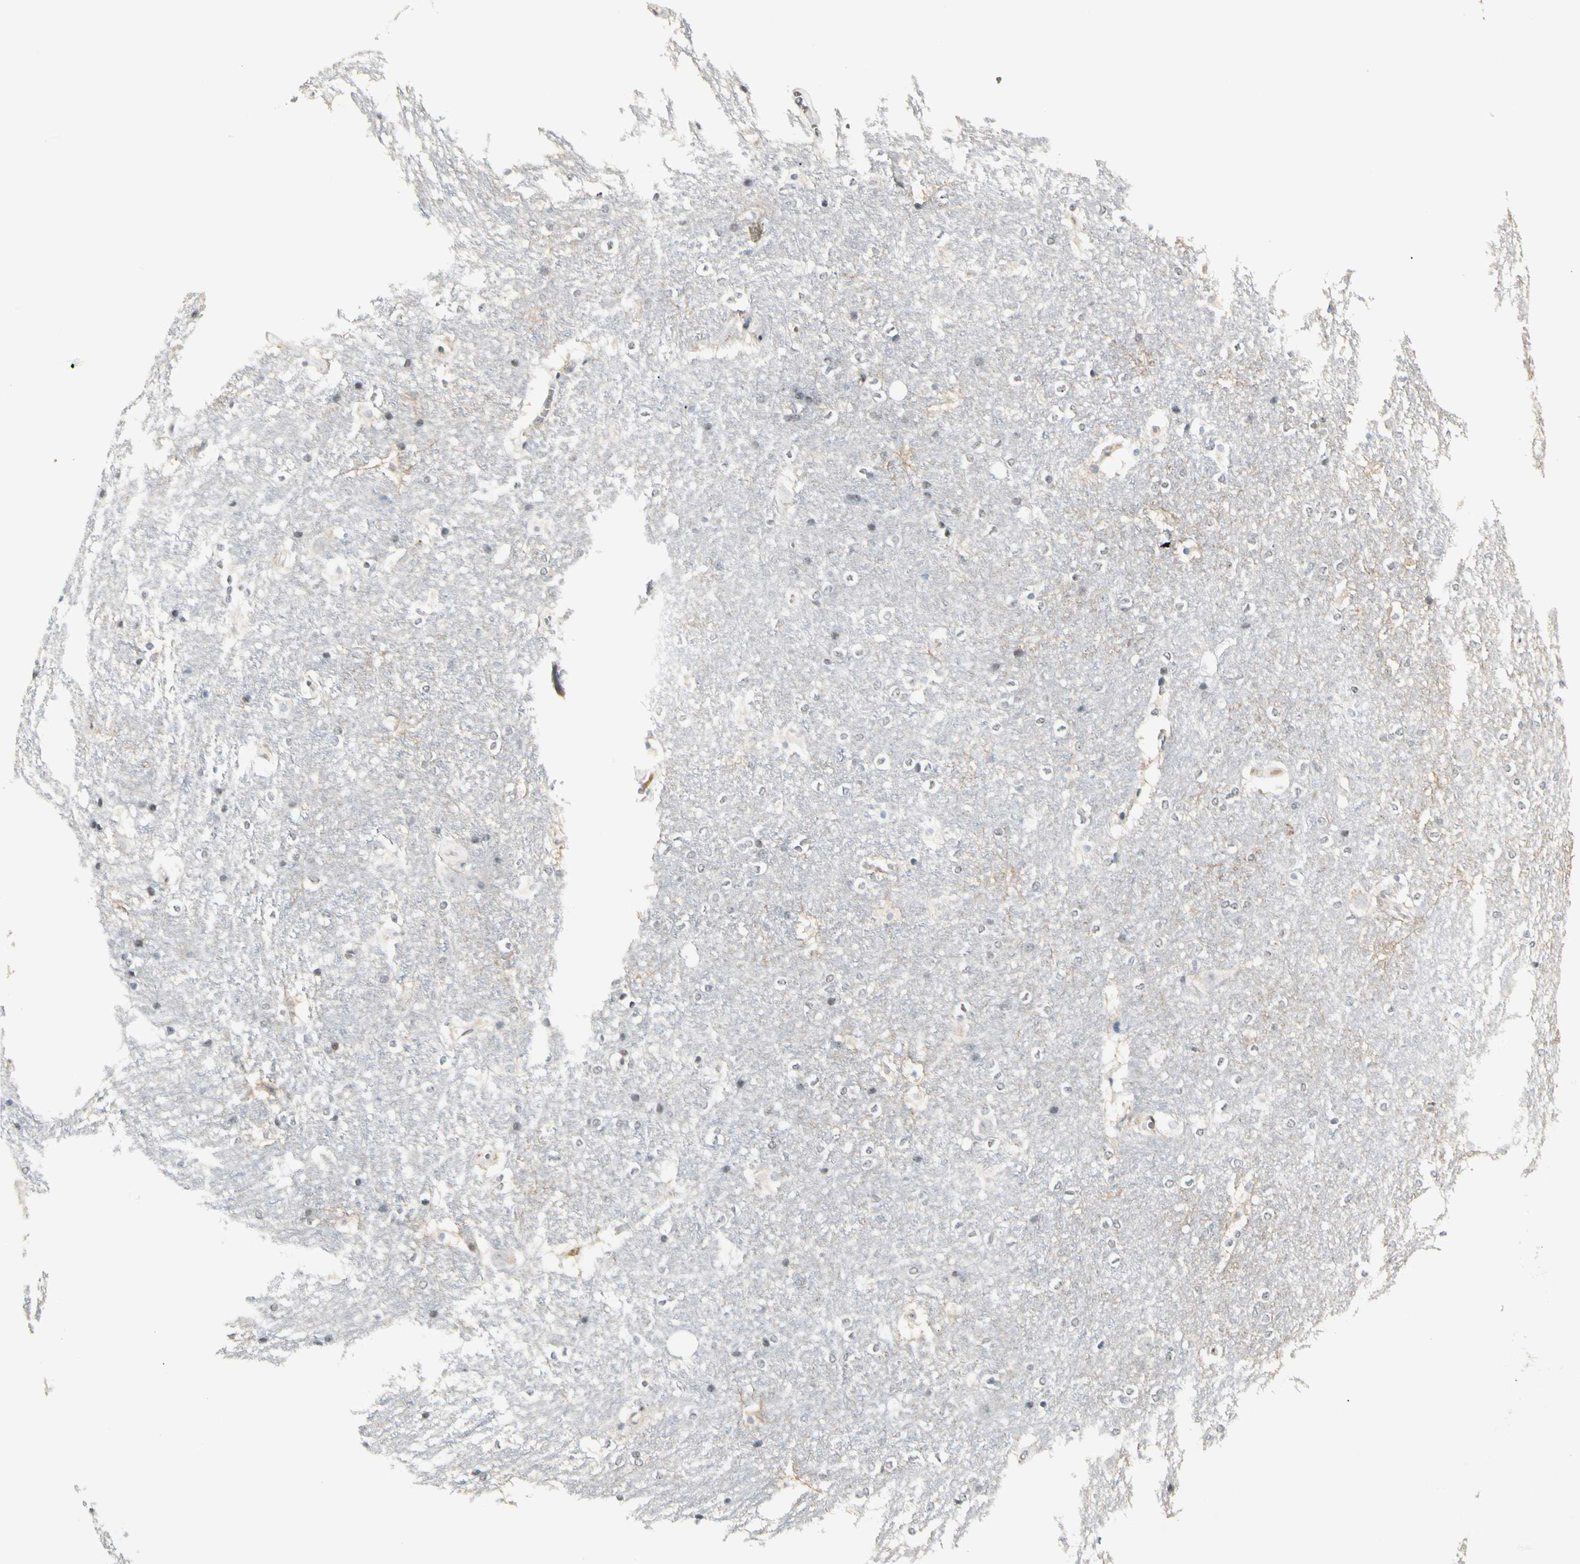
{"staining": {"intensity": "negative", "quantity": "none", "location": "none"}, "tissue": "hippocampus", "cell_type": "Glial cells", "image_type": "normal", "snomed": [{"axis": "morphology", "description": "Normal tissue, NOS"}, {"axis": "topography", "description": "Hippocampus"}], "caption": "Glial cells show no significant positivity in benign hippocampus.", "gene": "GREM1", "patient": {"sex": "female", "age": 19}}